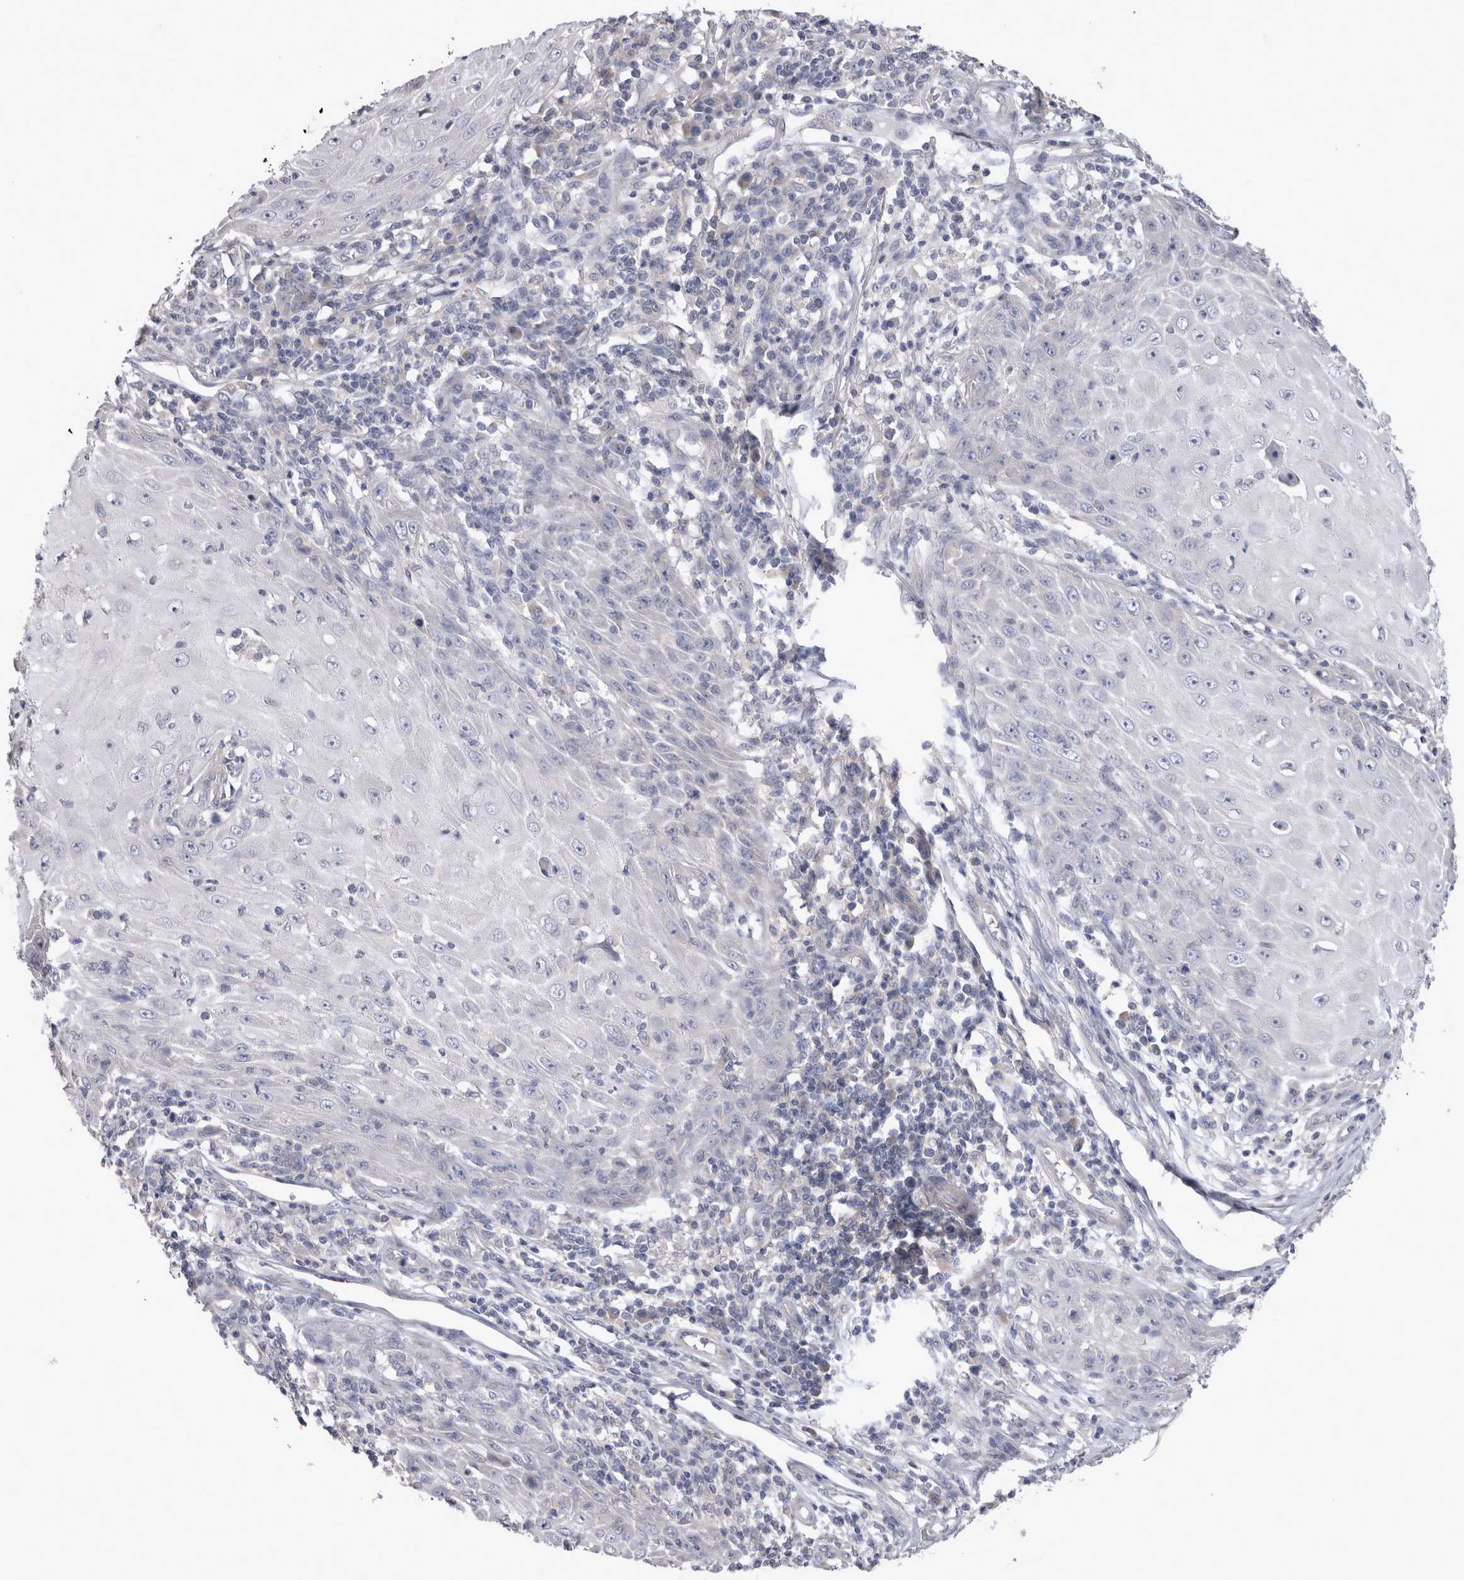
{"staining": {"intensity": "negative", "quantity": "none", "location": "none"}, "tissue": "skin cancer", "cell_type": "Tumor cells", "image_type": "cancer", "snomed": [{"axis": "morphology", "description": "Squamous cell carcinoma, NOS"}, {"axis": "topography", "description": "Skin"}], "caption": "DAB (3,3'-diaminobenzidine) immunohistochemical staining of human skin squamous cell carcinoma demonstrates no significant positivity in tumor cells.", "gene": "LRRC40", "patient": {"sex": "female", "age": 73}}